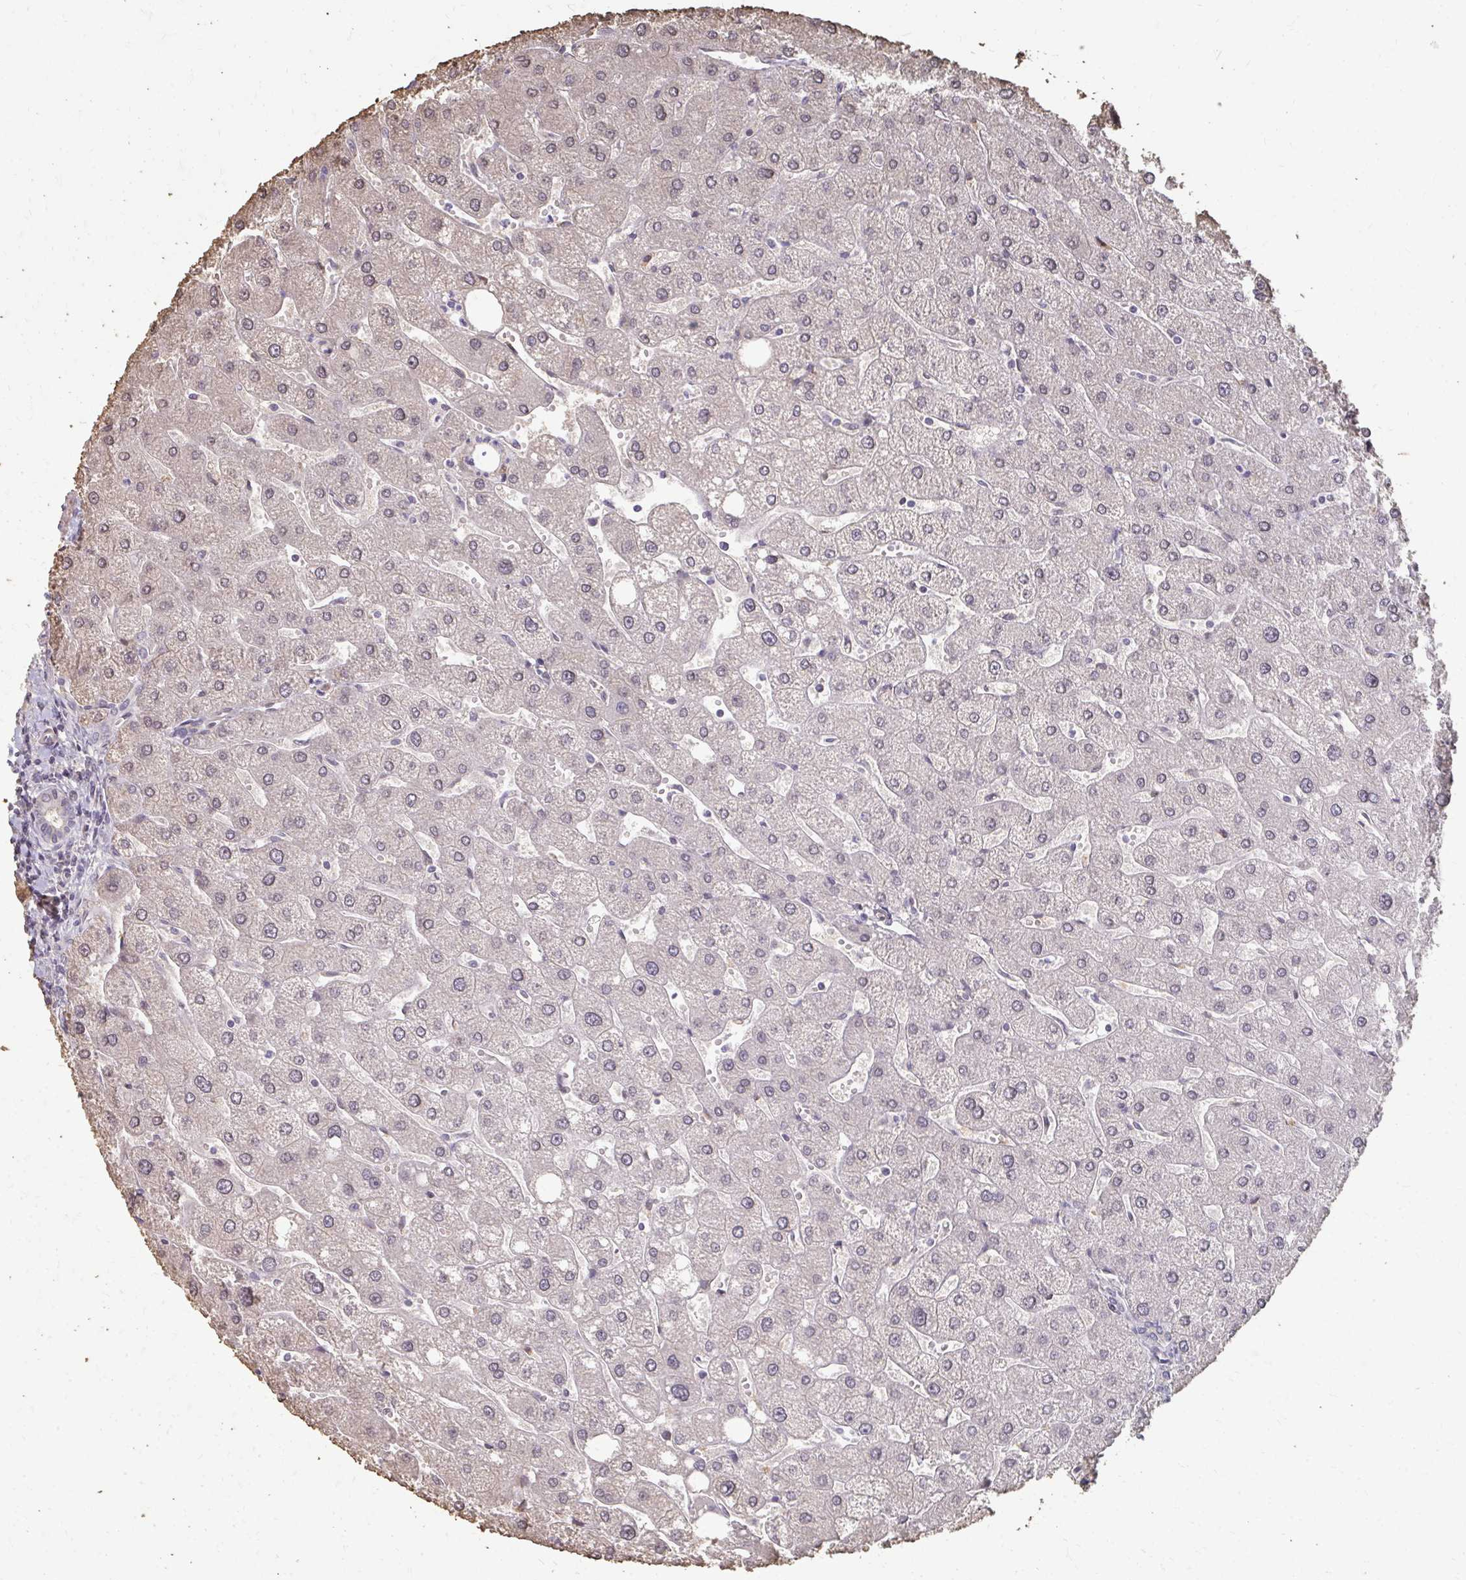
{"staining": {"intensity": "negative", "quantity": "none", "location": "none"}, "tissue": "liver", "cell_type": "Cholangiocytes", "image_type": "normal", "snomed": [{"axis": "morphology", "description": "Normal tissue, NOS"}, {"axis": "topography", "description": "Liver"}], "caption": "Immunohistochemical staining of benign liver shows no significant expression in cholangiocytes.", "gene": "GPC5", "patient": {"sex": "male", "age": 67}}